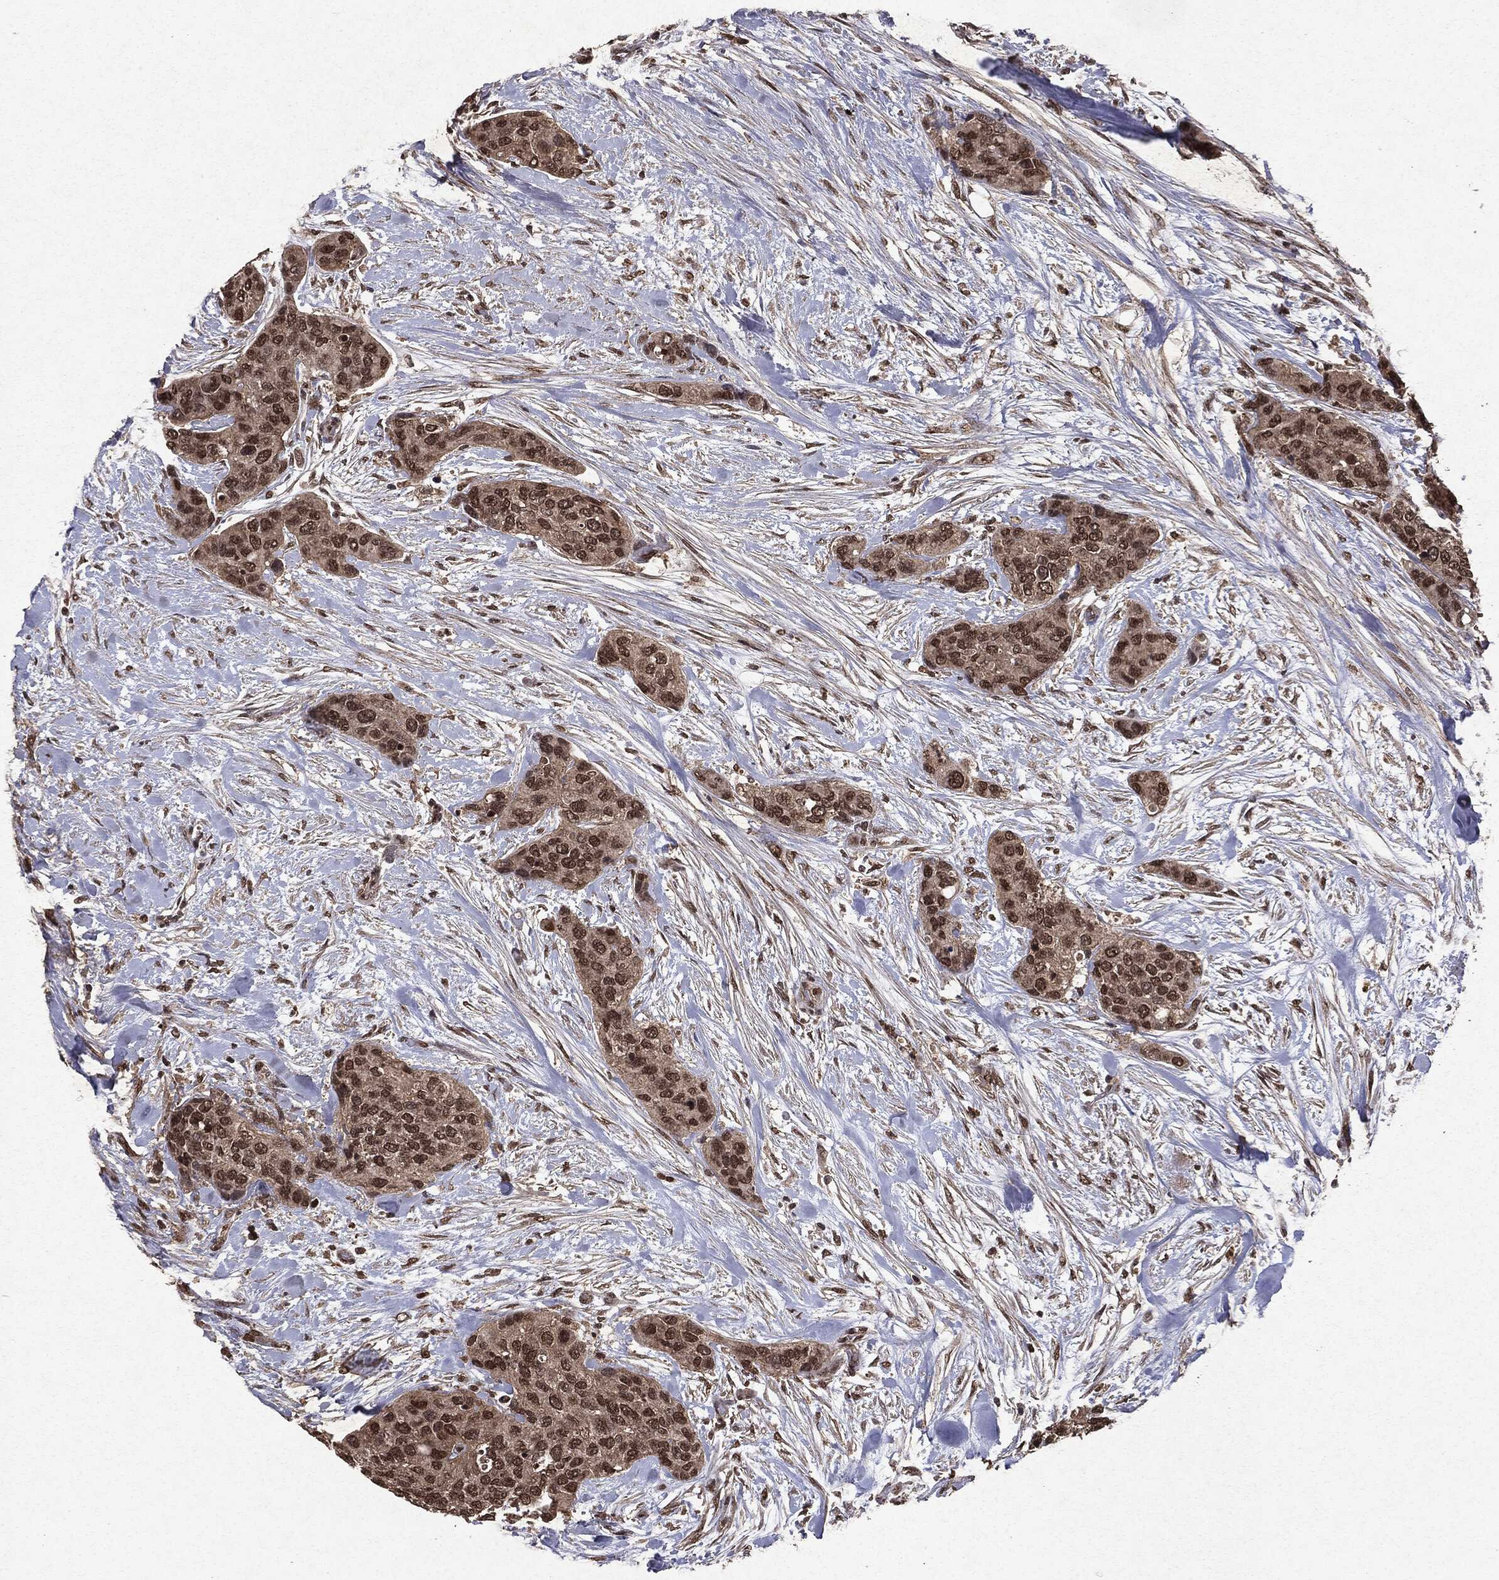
{"staining": {"intensity": "strong", "quantity": ">75%", "location": "nuclear"}, "tissue": "urothelial cancer", "cell_type": "Tumor cells", "image_type": "cancer", "snomed": [{"axis": "morphology", "description": "Urothelial carcinoma, High grade"}, {"axis": "topography", "description": "Urinary bladder"}], "caption": "Immunohistochemical staining of human urothelial cancer shows high levels of strong nuclear staining in about >75% of tumor cells.", "gene": "PEBP1", "patient": {"sex": "male", "age": 77}}